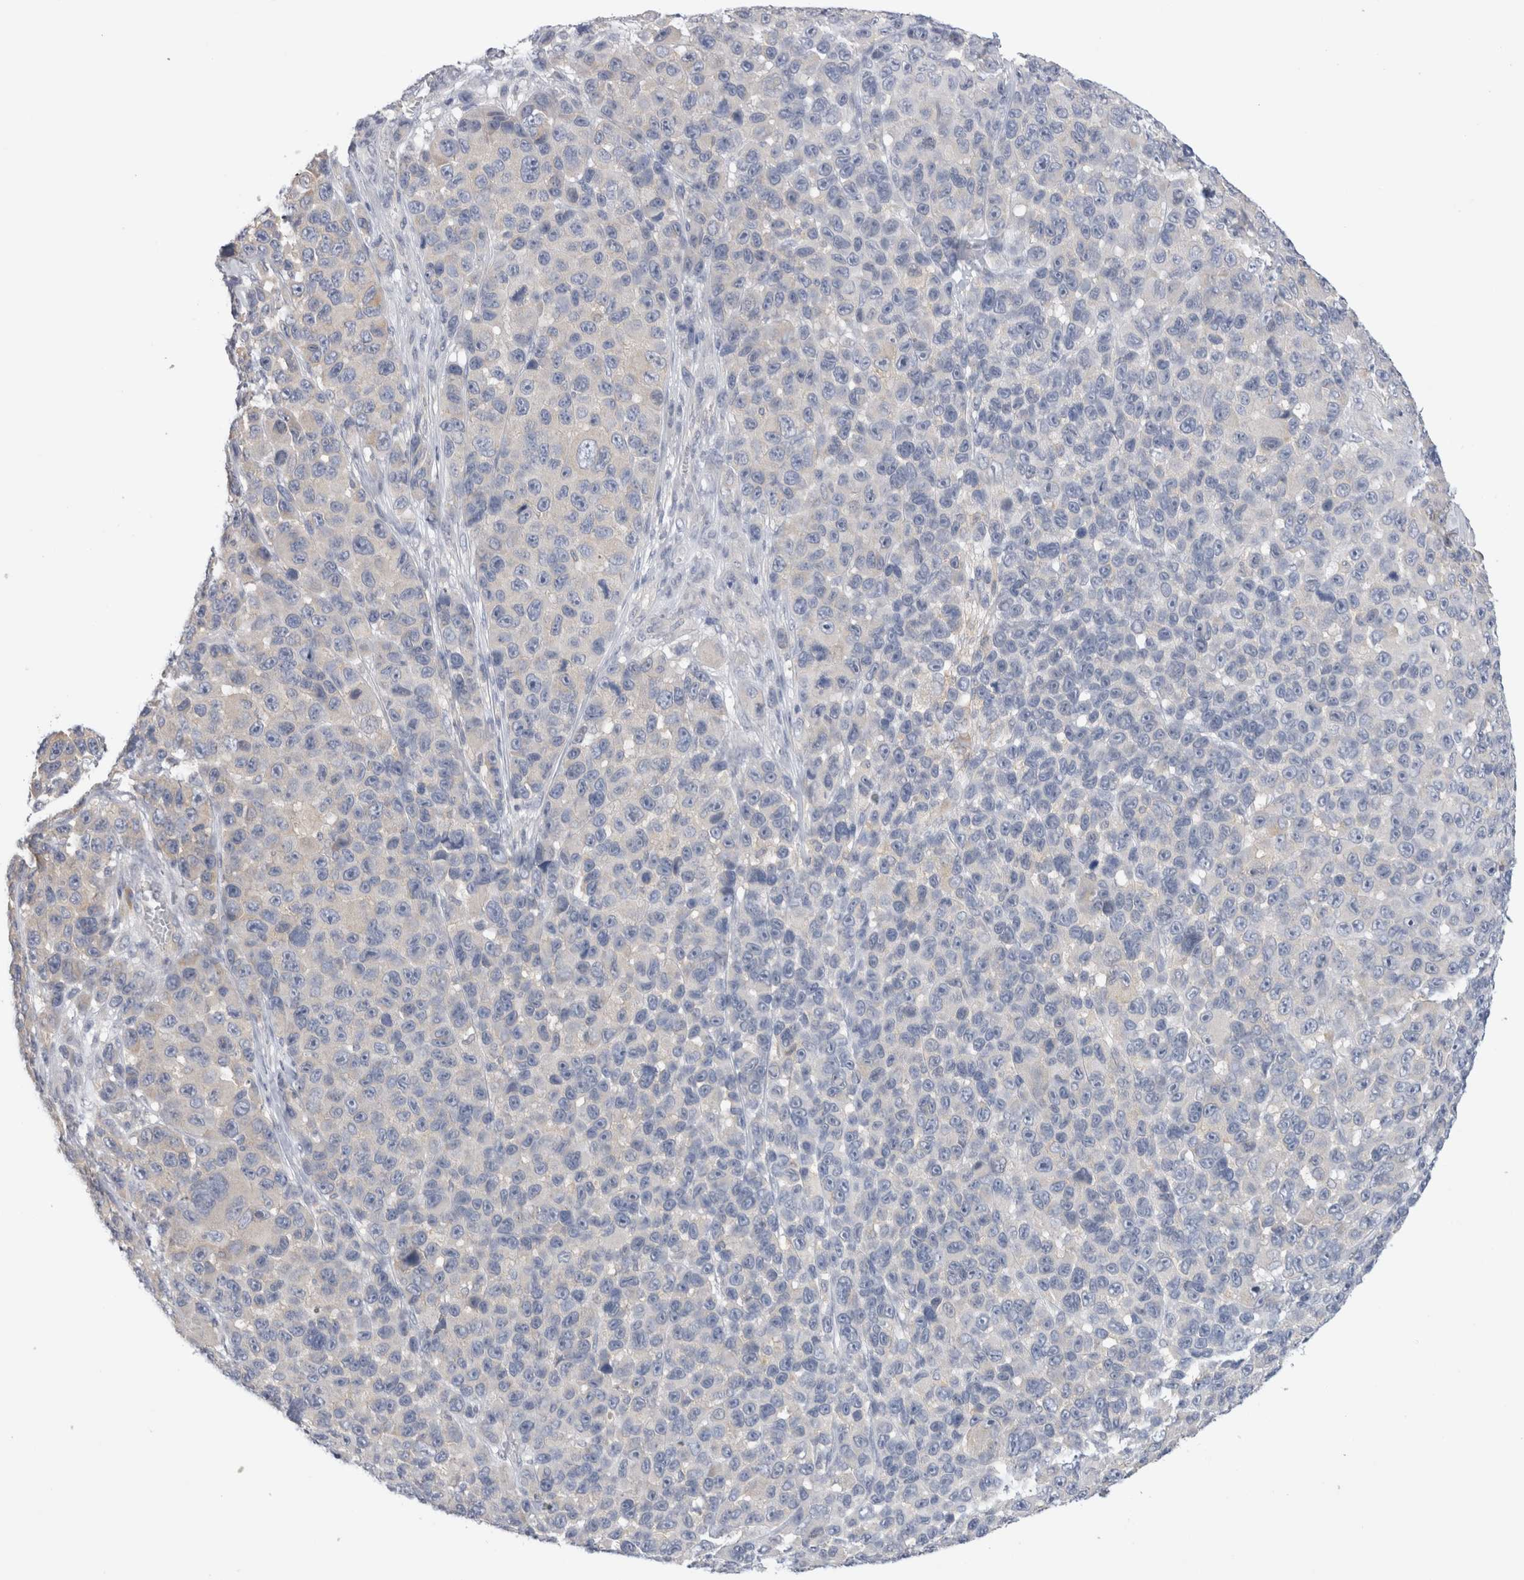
{"staining": {"intensity": "negative", "quantity": "none", "location": "none"}, "tissue": "melanoma", "cell_type": "Tumor cells", "image_type": "cancer", "snomed": [{"axis": "morphology", "description": "Malignant melanoma, NOS"}, {"axis": "topography", "description": "Skin"}], "caption": "Immunohistochemistry of human malignant melanoma exhibits no positivity in tumor cells.", "gene": "GAS1", "patient": {"sex": "male", "age": 53}}